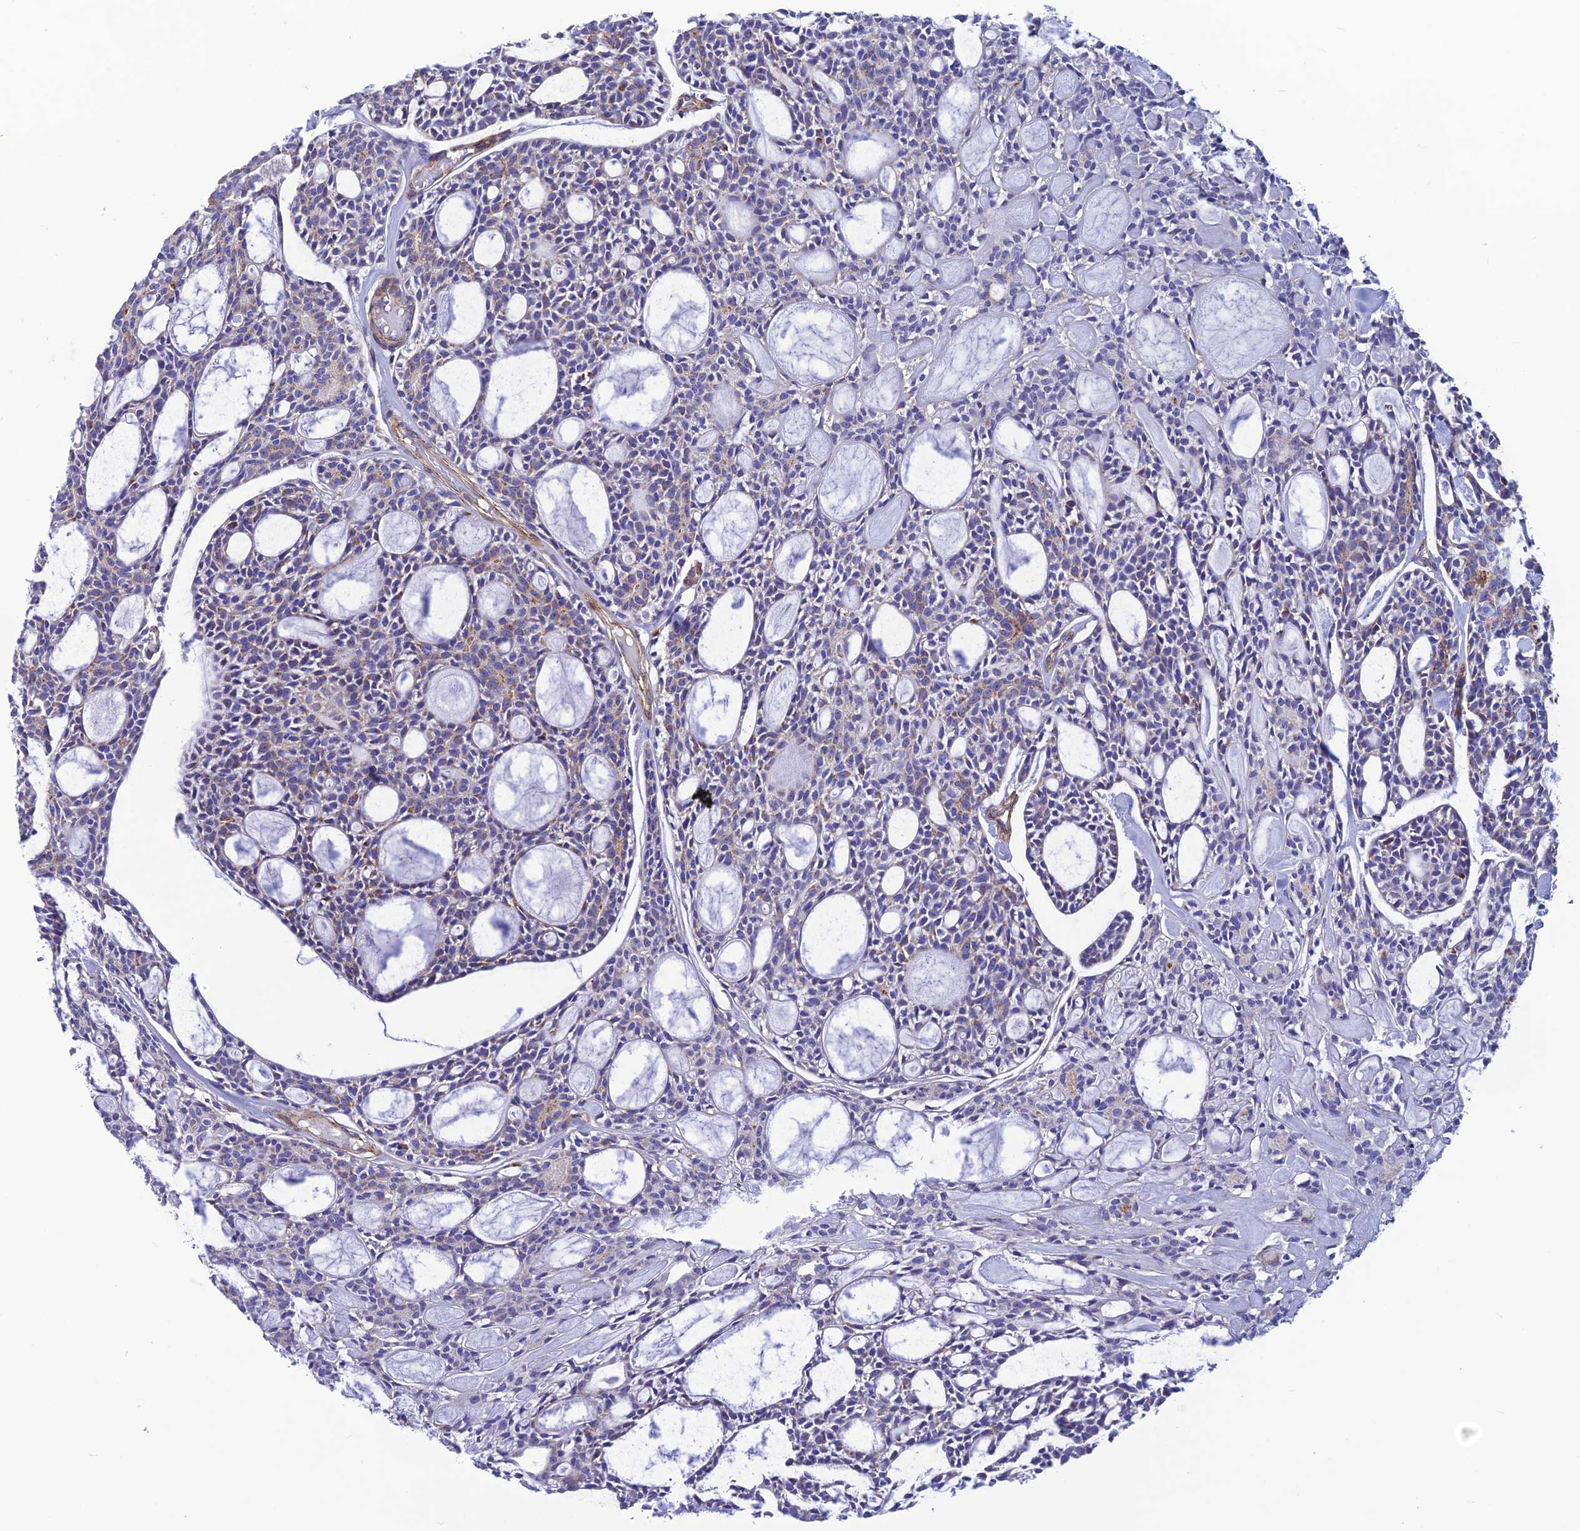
{"staining": {"intensity": "weak", "quantity": "<25%", "location": "cytoplasmic/membranous"}, "tissue": "head and neck cancer", "cell_type": "Tumor cells", "image_type": "cancer", "snomed": [{"axis": "morphology", "description": "Adenocarcinoma, NOS"}, {"axis": "topography", "description": "Salivary gland"}, {"axis": "topography", "description": "Head-Neck"}], "caption": "The image shows no significant expression in tumor cells of adenocarcinoma (head and neck).", "gene": "POMGNT1", "patient": {"sex": "male", "age": 55}}